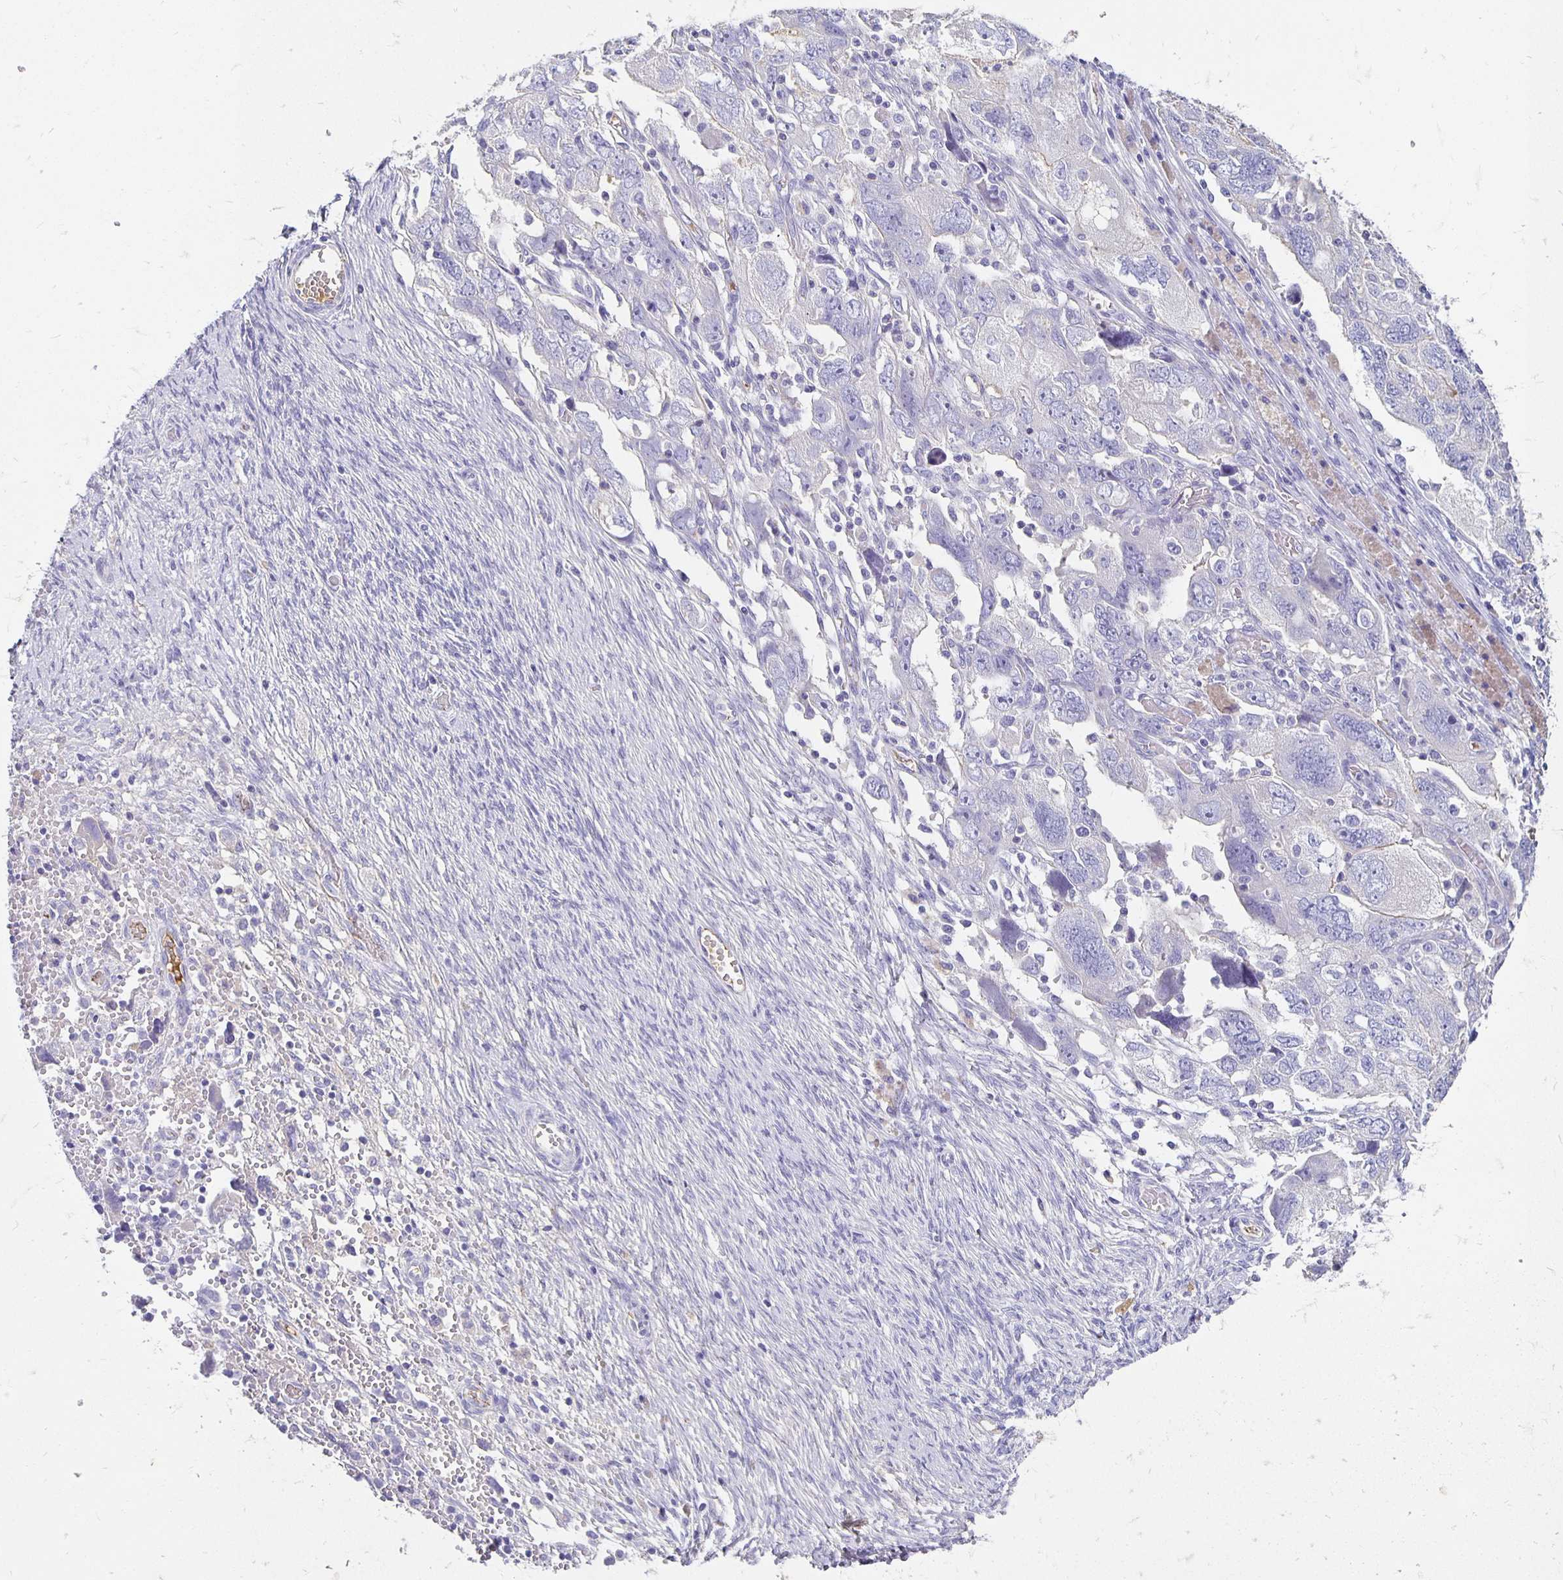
{"staining": {"intensity": "negative", "quantity": "none", "location": "none"}, "tissue": "ovarian cancer", "cell_type": "Tumor cells", "image_type": "cancer", "snomed": [{"axis": "morphology", "description": "Carcinoma, NOS"}, {"axis": "morphology", "description": "Cystadenocarcinoma, serous, NOS"}, {"axis": "topography", "description": "Ovary"}], "caption": "Human ovarian carcinoma stained for a protein using immunohistochemistry (IHC) displays no positivity in tumor cells.", "gene": "APOB", "patient": {"sex": "female", "age": 69}}